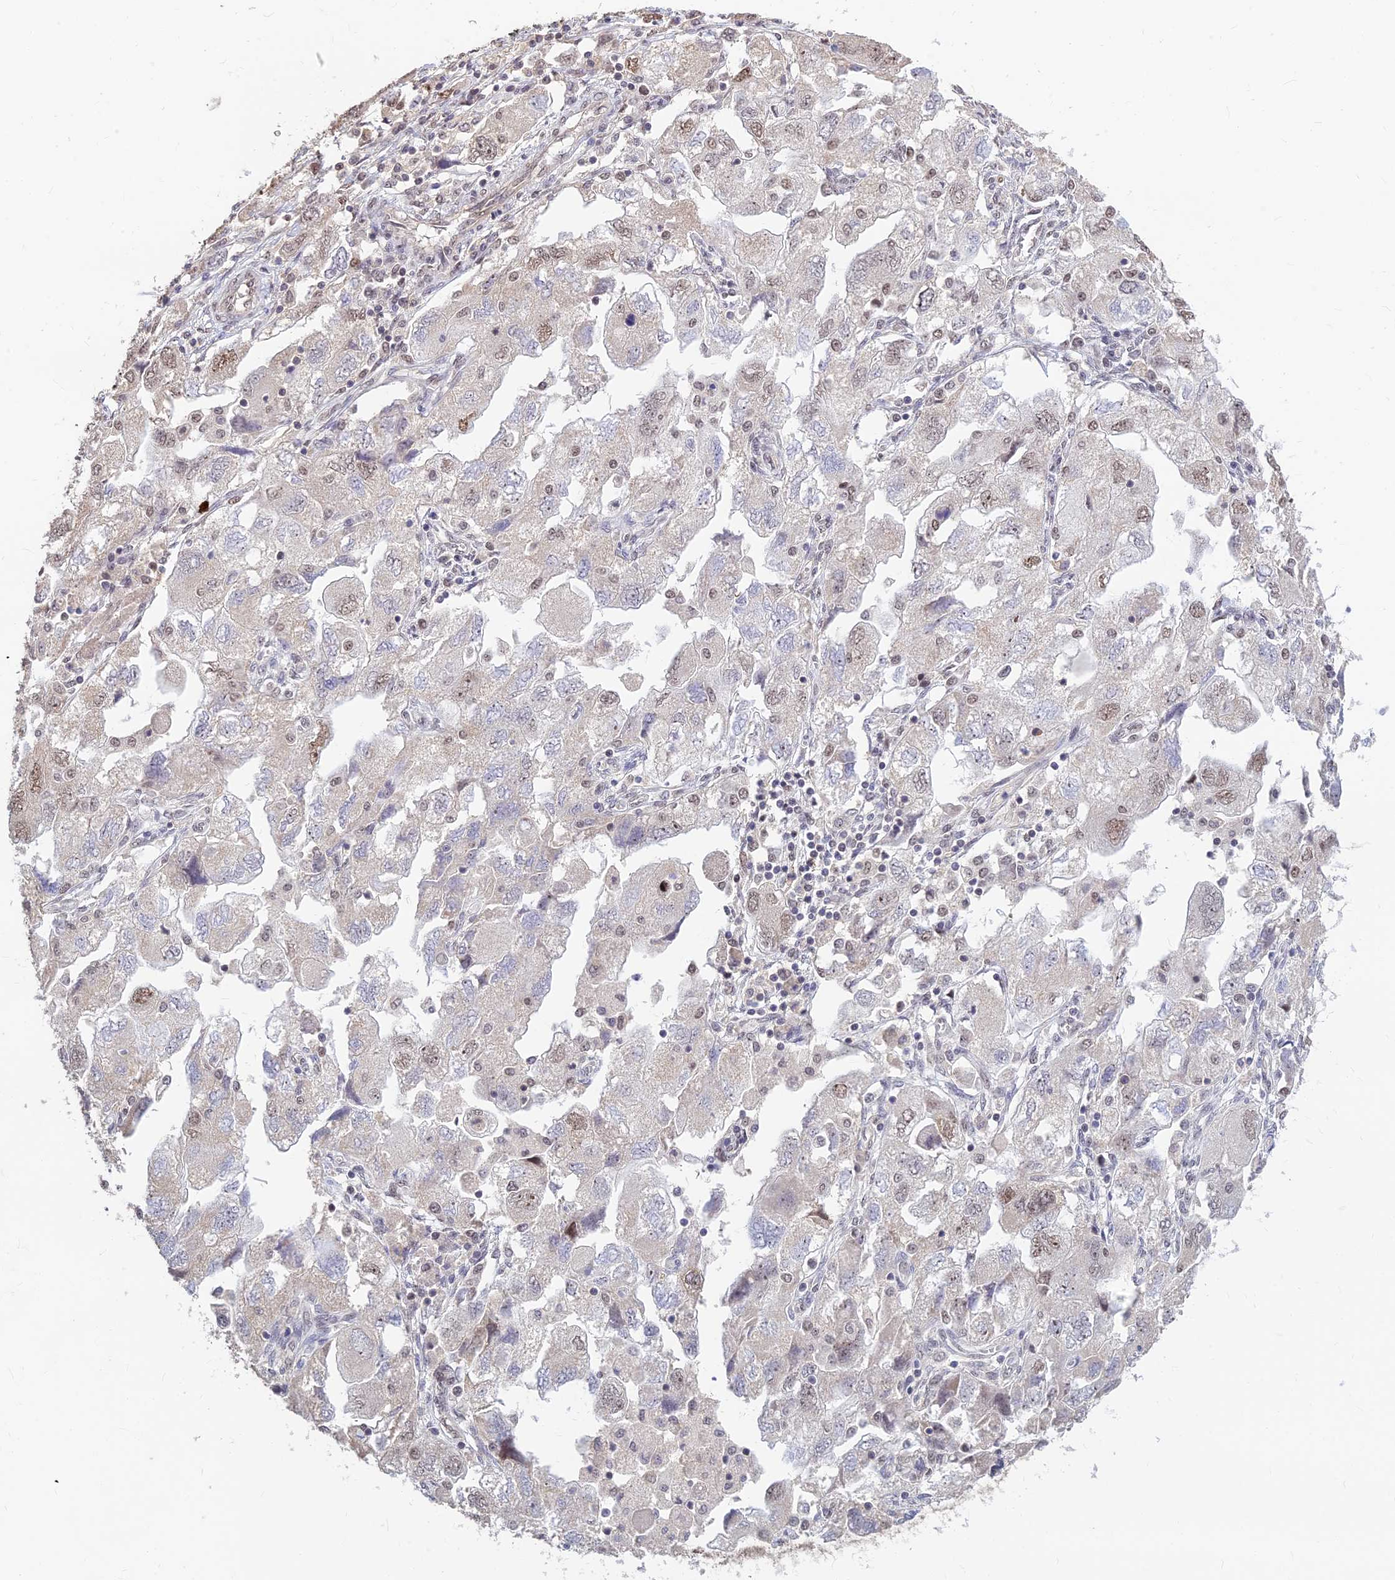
{"staining": {"intensity": "moderate", "quantity": "<25%", "location": "nuclear"}, "tissue": "ovarian cancer", "cell_type": "Tumor cells", "image_type": "cancer", "snomed": [{"axis": "morphology", "description": "Carcinoma, NOS"}, {"axis": "morphology", "description": "Cystadenocarcinoma, serous, NOS"}, {"axis": "topography", "description": "Ovary"}], "caption": "A brown stain highlights moderate nuclear staining of a protein in human serous cystadenocarcinoma (ovarian) tumor cells.", "gene": "POLR1G", "patient": {"sex": "female", "age": 69}}